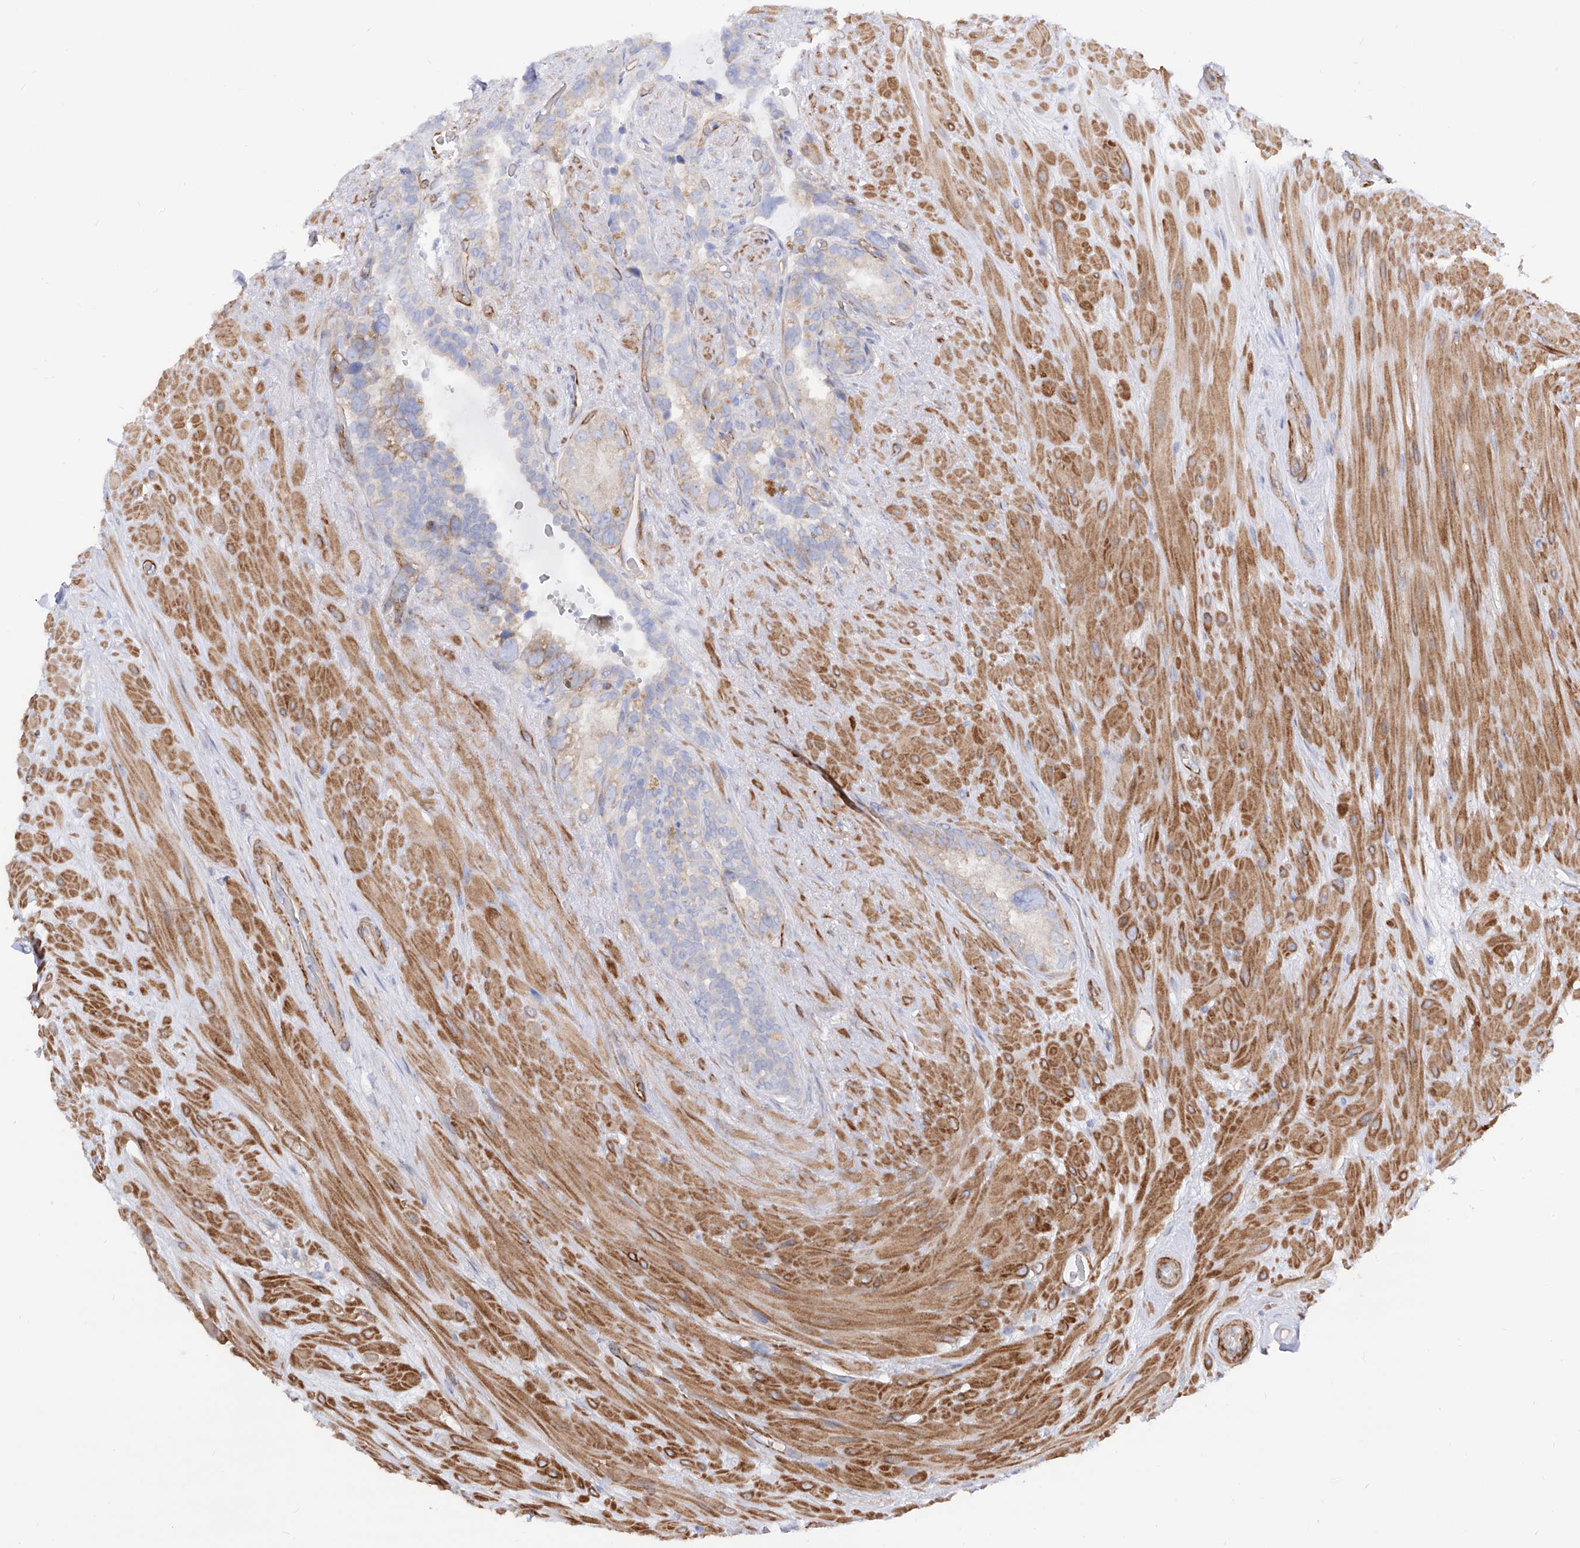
{"staining": {"intensity": "weak", "quantity": "<25%", "location": "cytoplasmic/membranous"}, "tissue": "seminal vesicle", "cell_type": "Glandular cells", "image_type": "normal", "snomed": [{"axis": "morphology", "description": "Normal tissue, NOS"}, {"axis": "topography", "description": "Seminal veicle"}], "caption": "There is no significant expression in glandular cells of seminal vesicle. The staining was performed using DAB (3,3'-diaminobenzidine) to visualize the protein expression in brown, while the nuclei were stained in blue with hematoxylin (Magnification: 20x).", "gene": "LCA5", "patient": {"sex": "male", "age": 80}}